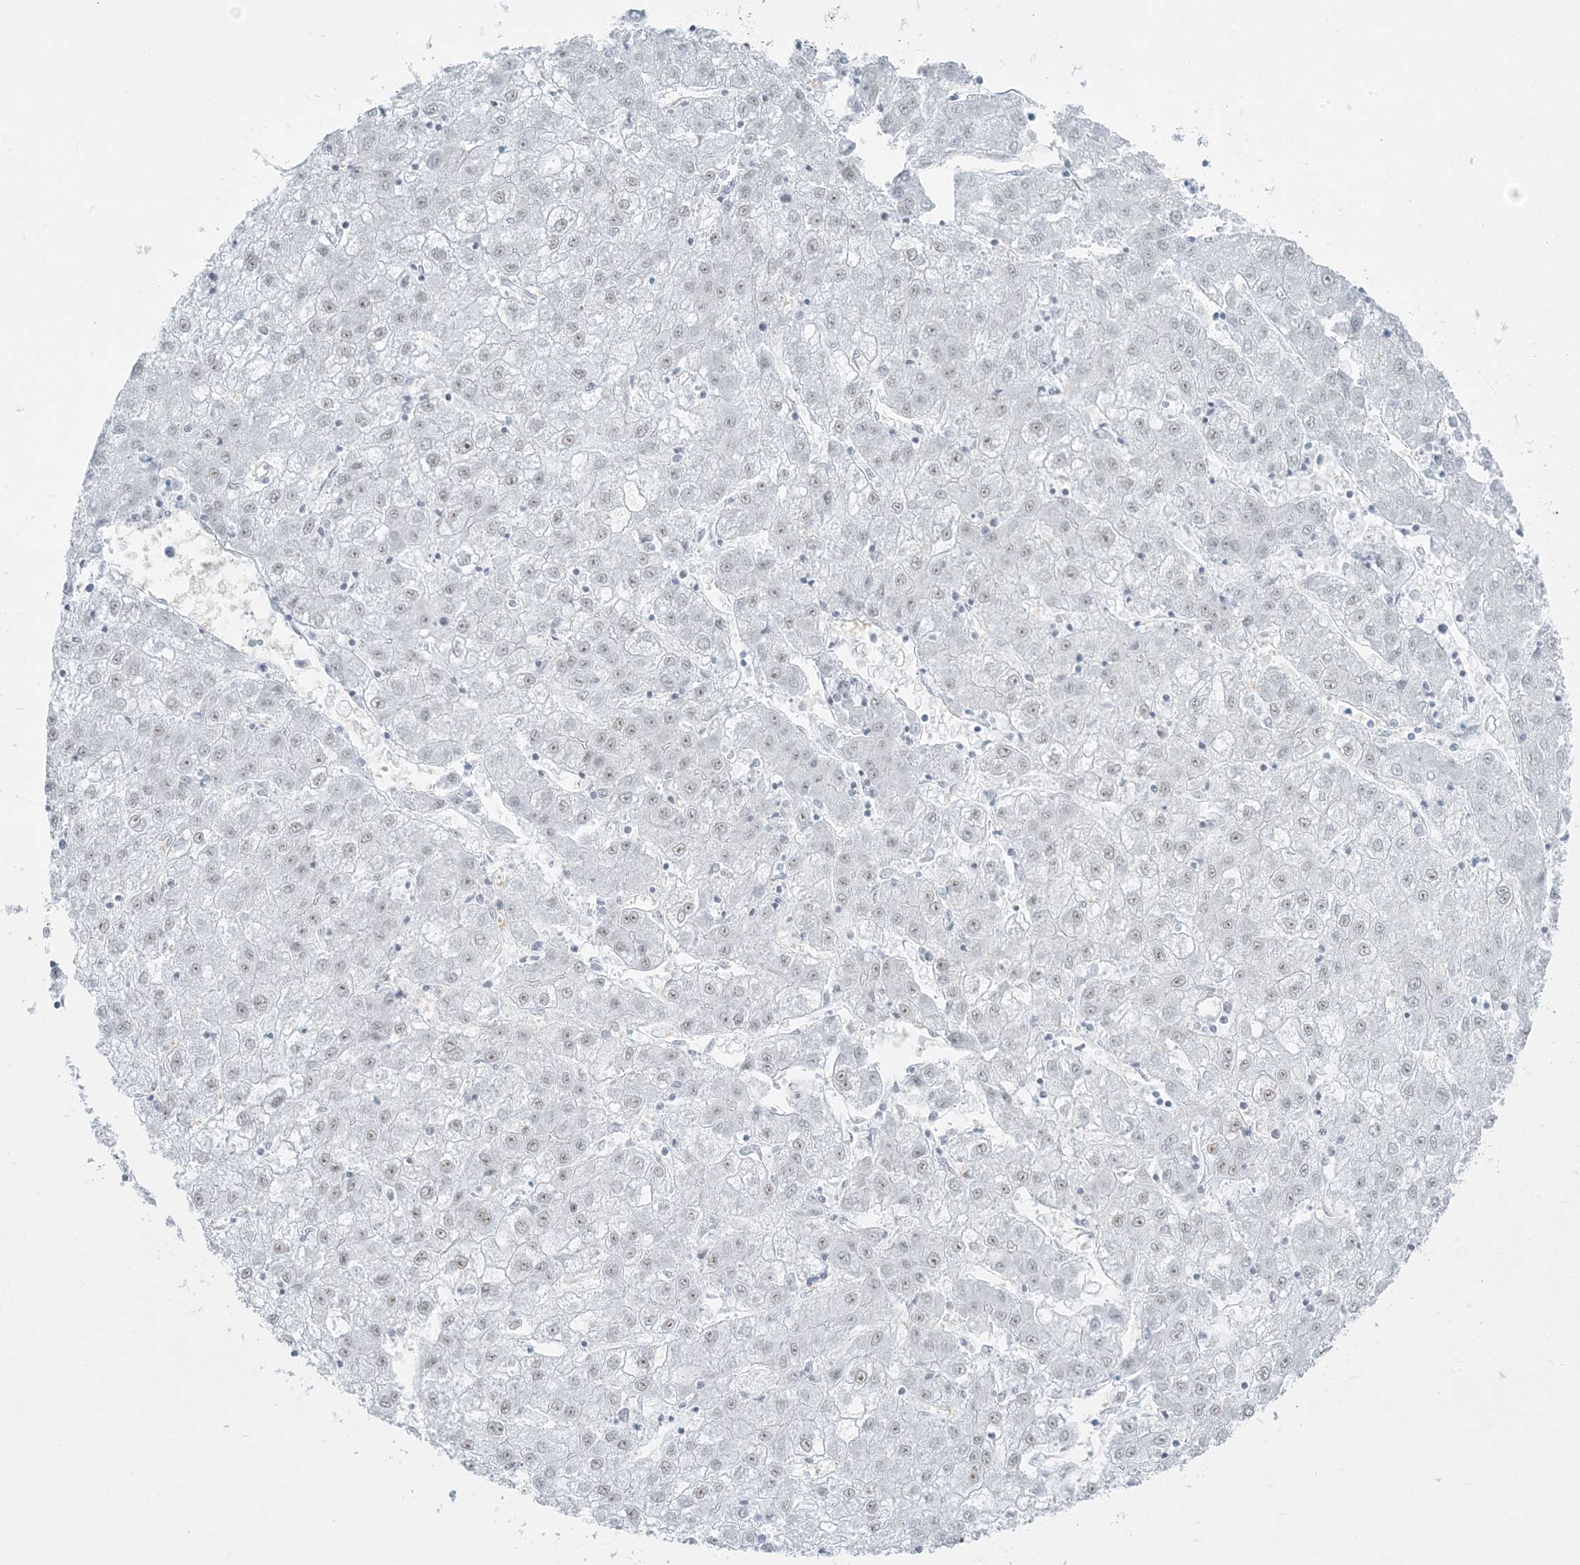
{"staining": {"intensity": "negative", "quantity": "none", "location": "none"}, "tissue": "liver cancer", "cell_type": "Tumor cells", "image_type": "cancer", "snomed": [{"axis": "morphology", "description": "Carcinoma, Hepatocellular, NOS"}, {"axis": "topography", "description": "Liver"}], "caption": "IHC of human hepatocellular carcinoma (liver) shows no expression in tumor cells.", "gene": "ZNF787", "patient": {"sex": "male", "age": 72}}